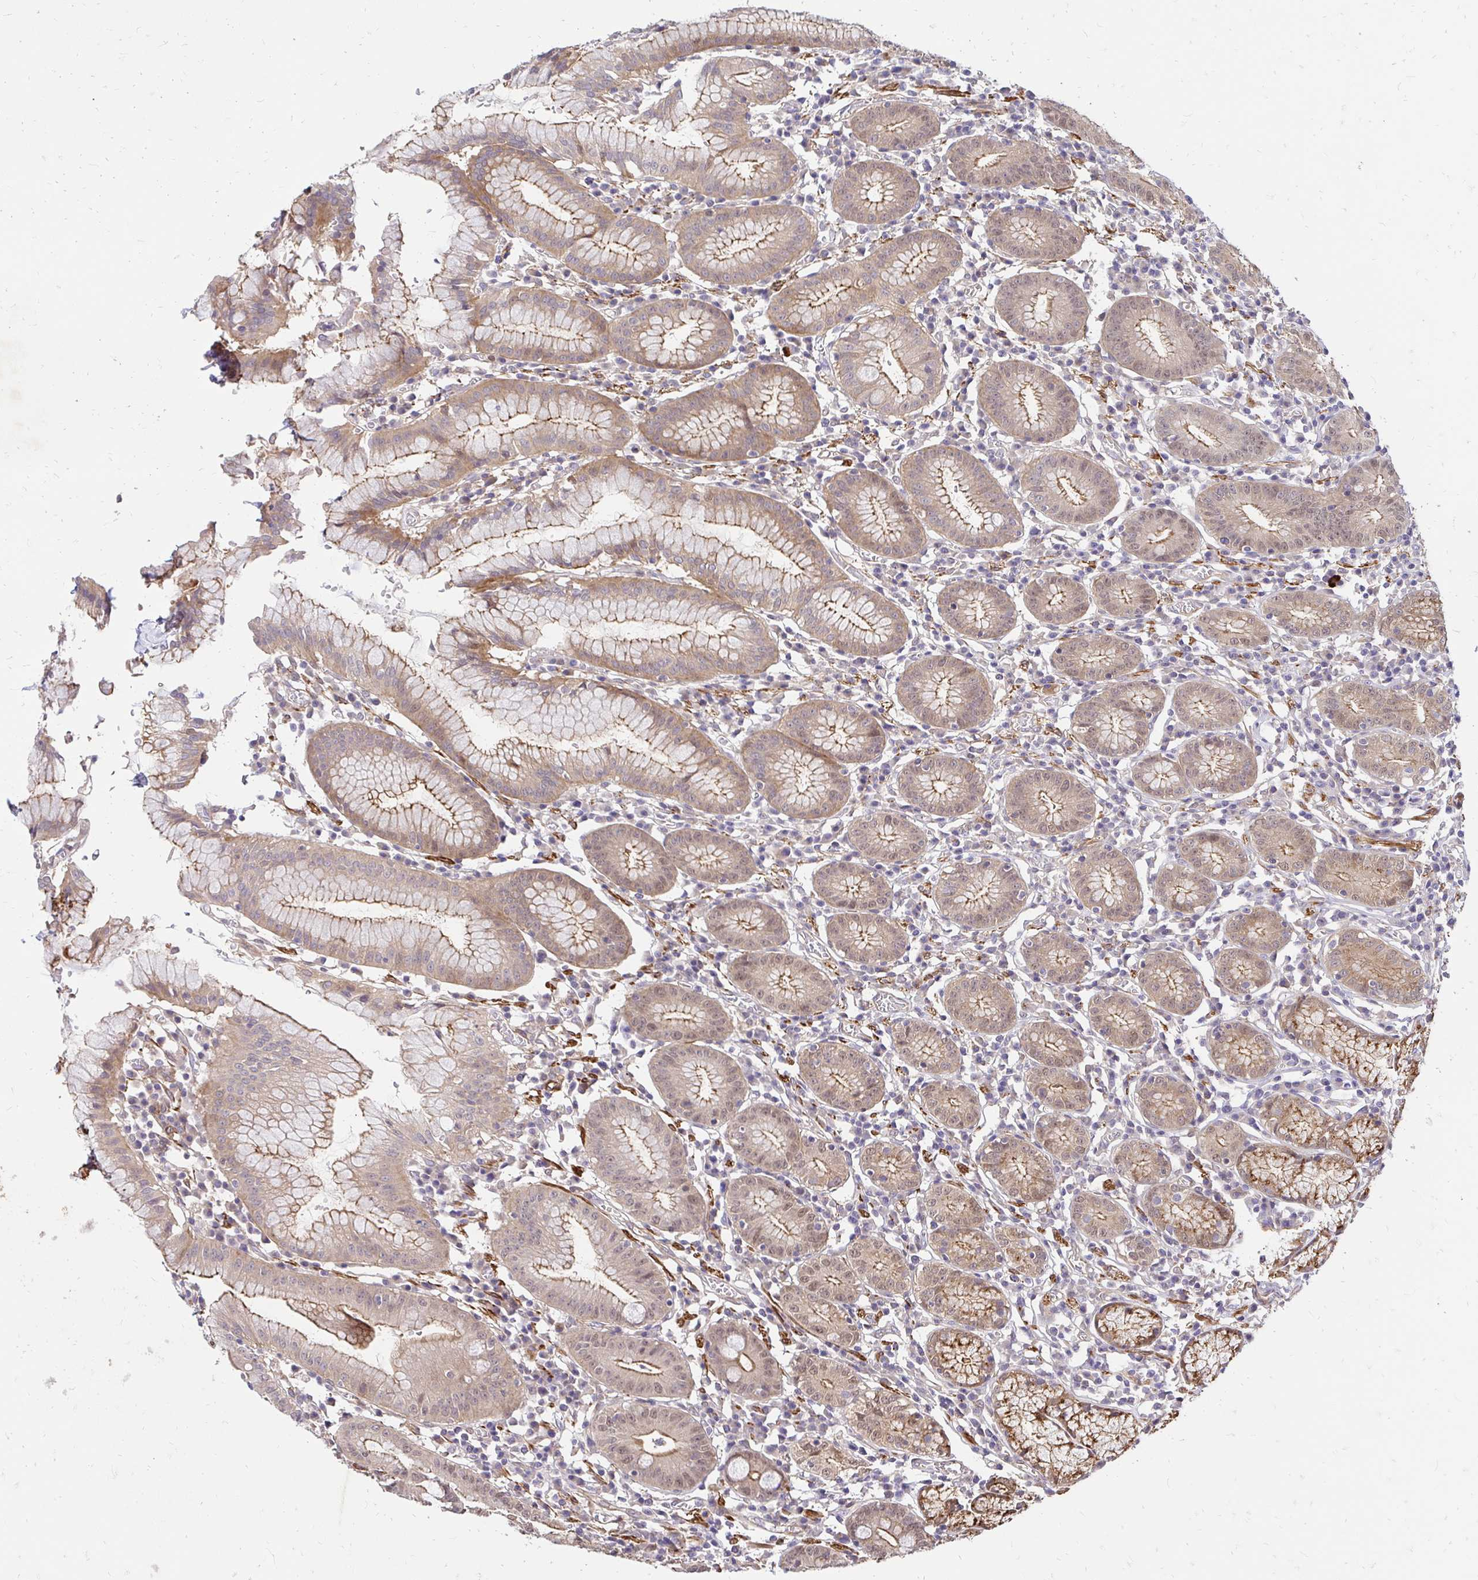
{"staining": {"intensity": "moderate", "quantity": ">75%", "location": "cytoplasmic/membranous"}, "tissue": "stomach", "cell_type": "Glandular cells", "image_type": "normal", "snomed": [{"axis": "morphology", "description": "Normal tissue, NOS"}, {"axis": "topography", "description": "Stomach"}], "caption": "High-power microscopy captured an immunohistochemistry (IHC) photomicrograph of unremarkable stomach, revealing moderate cytoplasmic/membranous staining in approximately >75% of glandular cells.", "gene": "YAP1", "patient": {"sex": "male", "age": 55}}